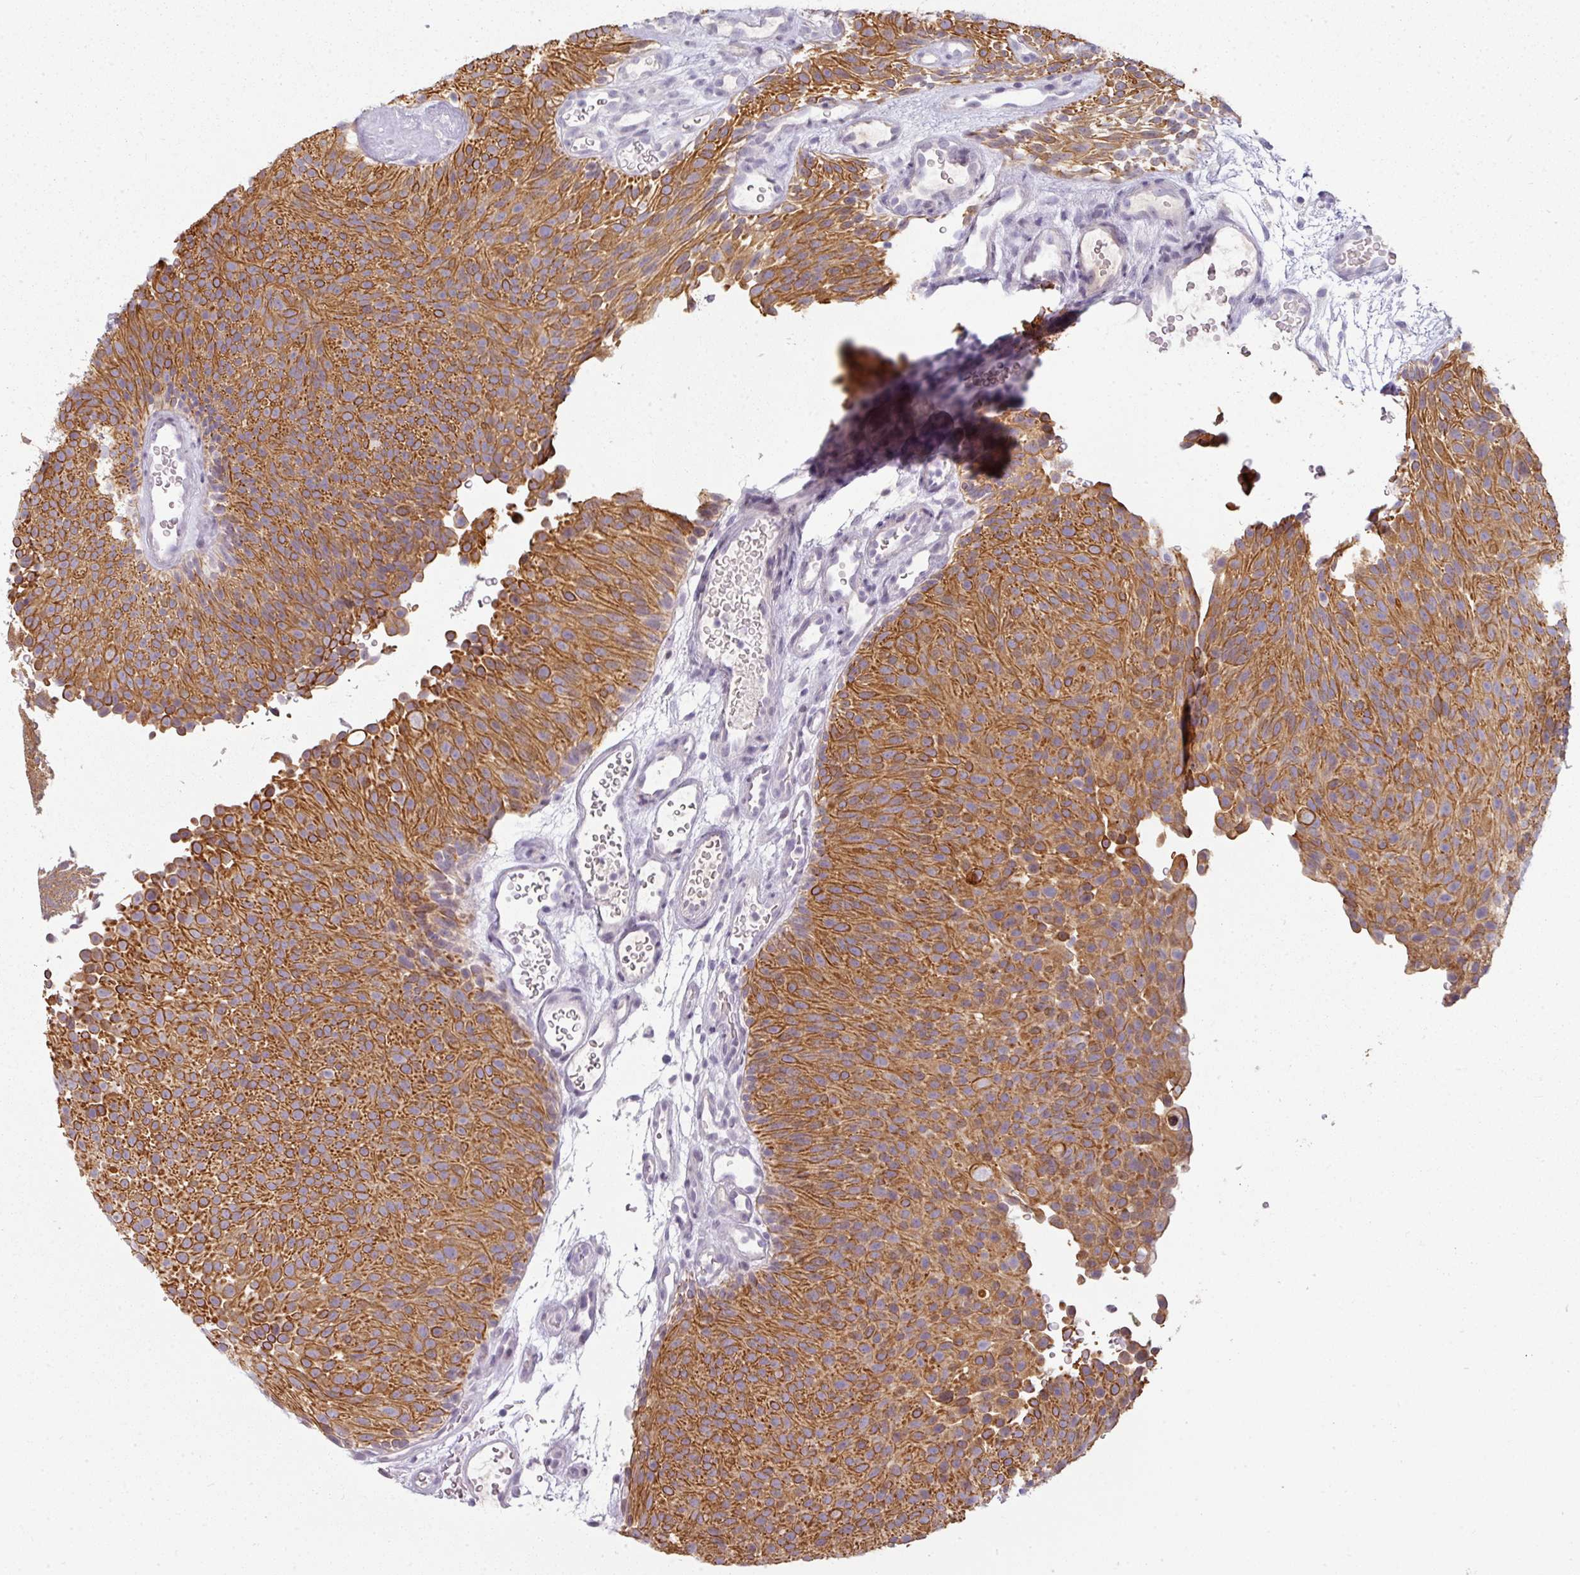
{"staining": {"intensity": "strong", "quantity": ">75%", "location": "cytoplasmic/membranous"}, "tissue": "urothelial cancer", "cell_type": "Tumor cells", "image_type": "cancer", "snomed": [{"axis": "morphology", "description": "Urothelial carcinoma, Low grade"}, {"axis": "topography", "description": "Urinary bladder"}], "caption": "About >75% of tumor cells in human urothelial carcinoma (low-grade) show strong cytoplasmic/membranous protein expression as visualized by brown immunohistochemical staining.", "gene": "GTF2H3", "patient": {"sex": "male", "age": 78}}